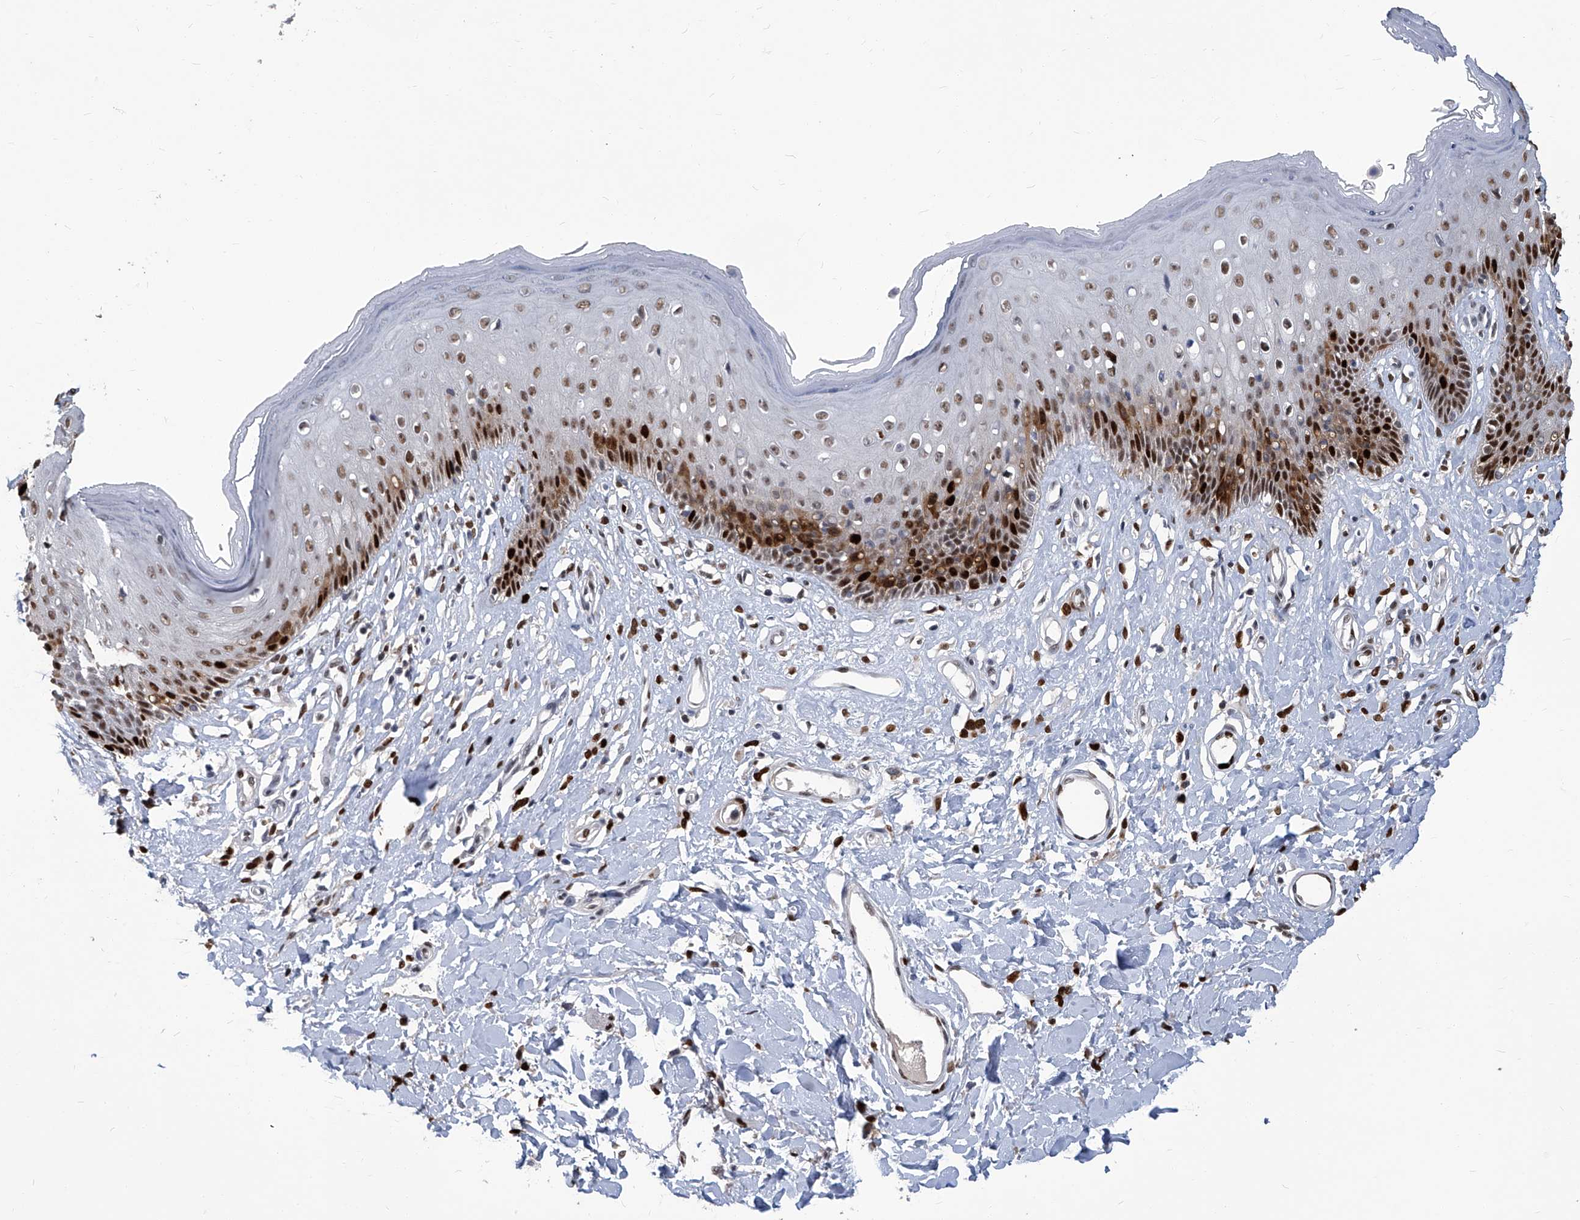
{"staining": {"intensity": "strong", "quantity": ">75%", "location": "nuclear"}, "tissue": "skin", "cell_type": "Epidermal cells", "image_type": "normal", "snomed": [{"axis": "morphology", "description": "Normal tissue, NOS"}, {"axis": "morphology", "description": "Squamous cell carcinoma, NOS"}, {"axis": "topography", "description": "Vulva"}], "caption": "A photomicrograph showing strong nuclear expression in about >75% of epidermal cells in normal skin, as visualized by brown immunohistochemical staining.", "gene": "PCNA", "patient": {"sex": "female", "age": 85}}